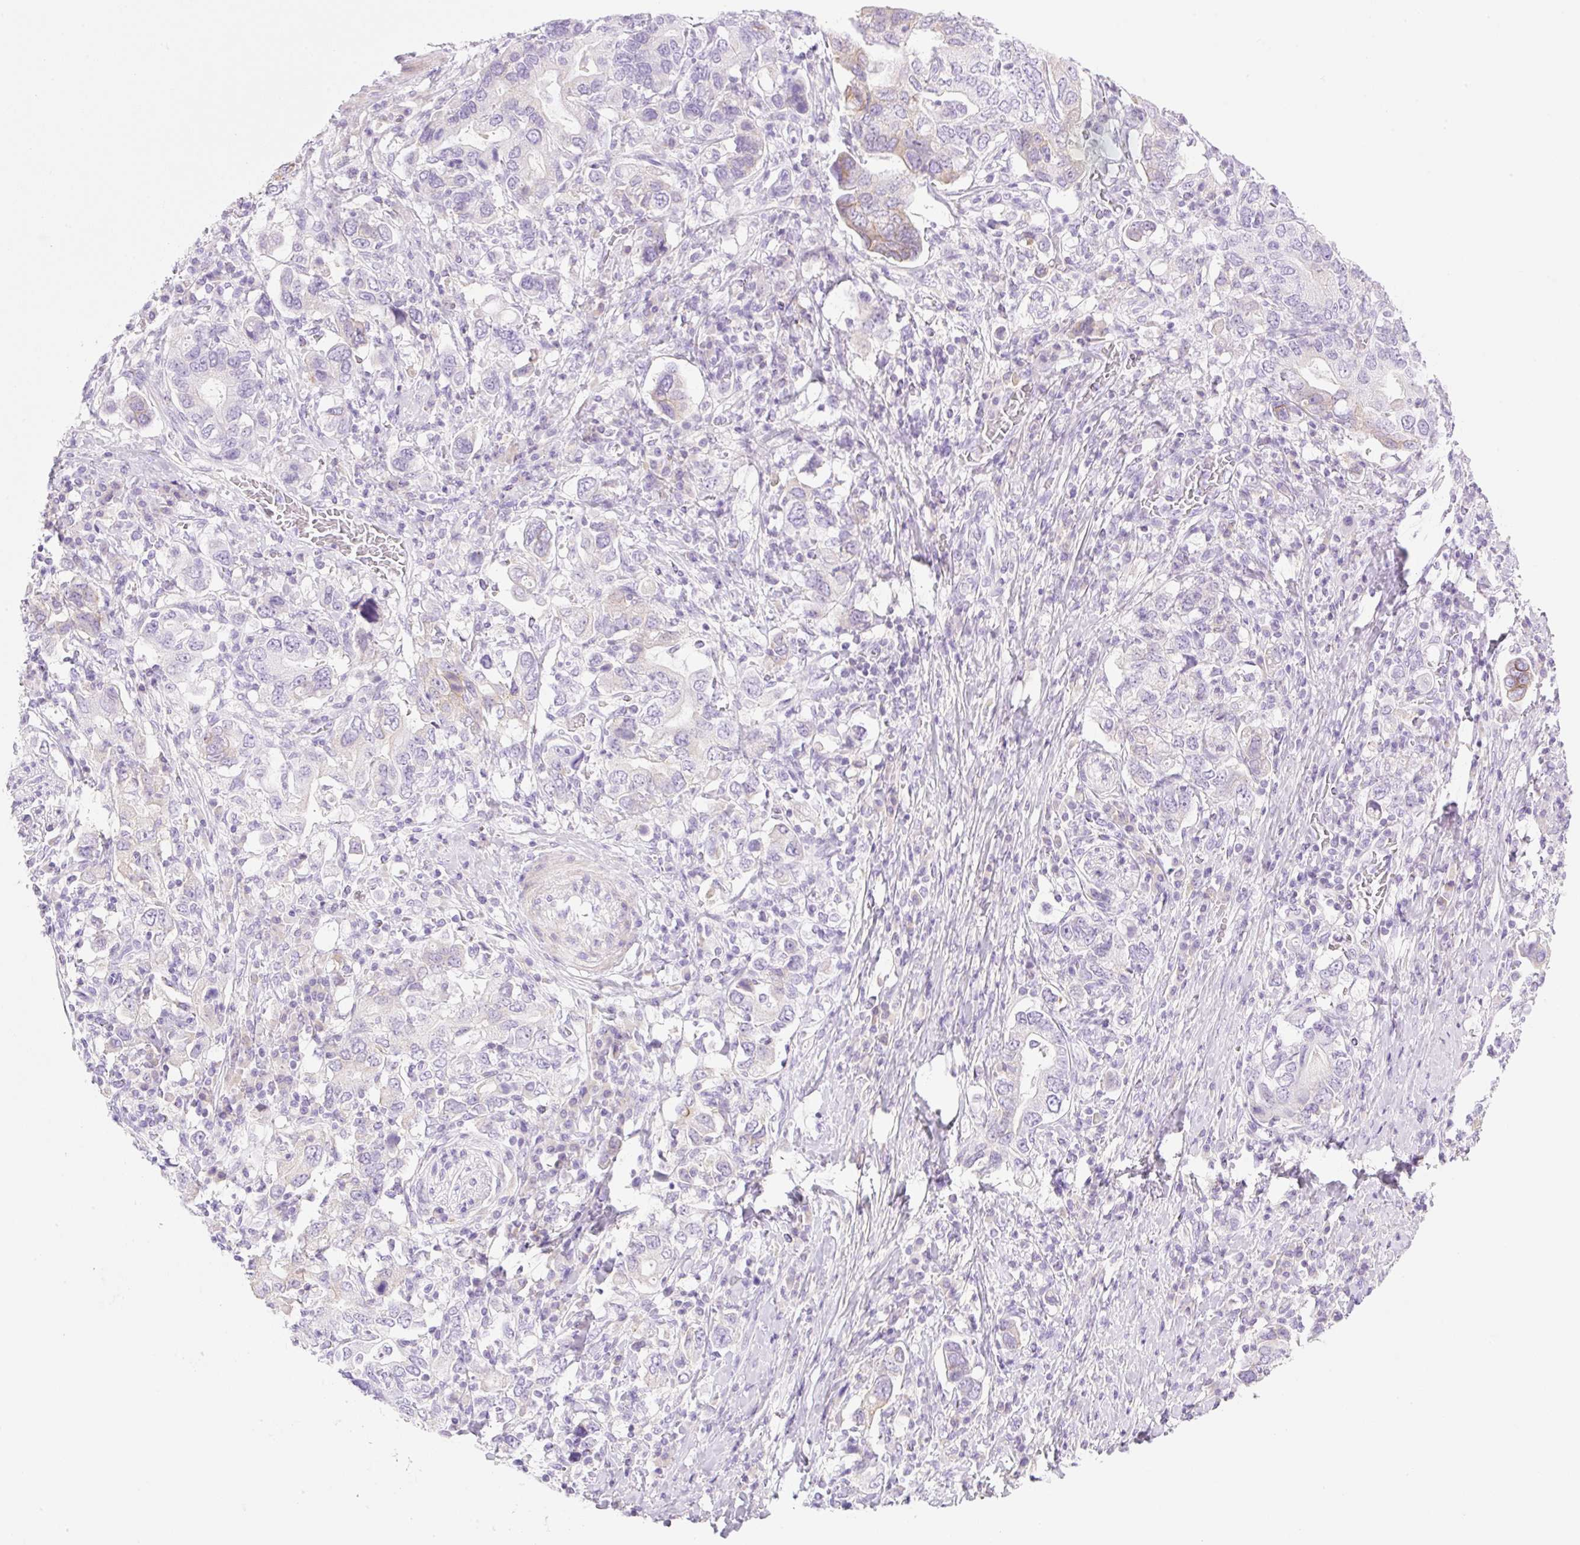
{"staining": {"intensity": "weak", "quantity": "<25%", "location": "cytoplasmic/membranous"}, "tissue": "stomach cancer", "cell_type": "Tumor cells", "image_type": "cancer", "snomed": [{"axis": "morphology", "description": "Adenocarcinoma, NOS"}, {"axis": "topography", "description": "Stomach, upper"}, {"axis": "topography", "description": "Stomach"}], "caption": "A histopathology image of stomach cancer stained for a protein demonstrates no brown staining in tumor cells.", "gene": "PALM3", "patient": {"sex": "male", "age": 62}}